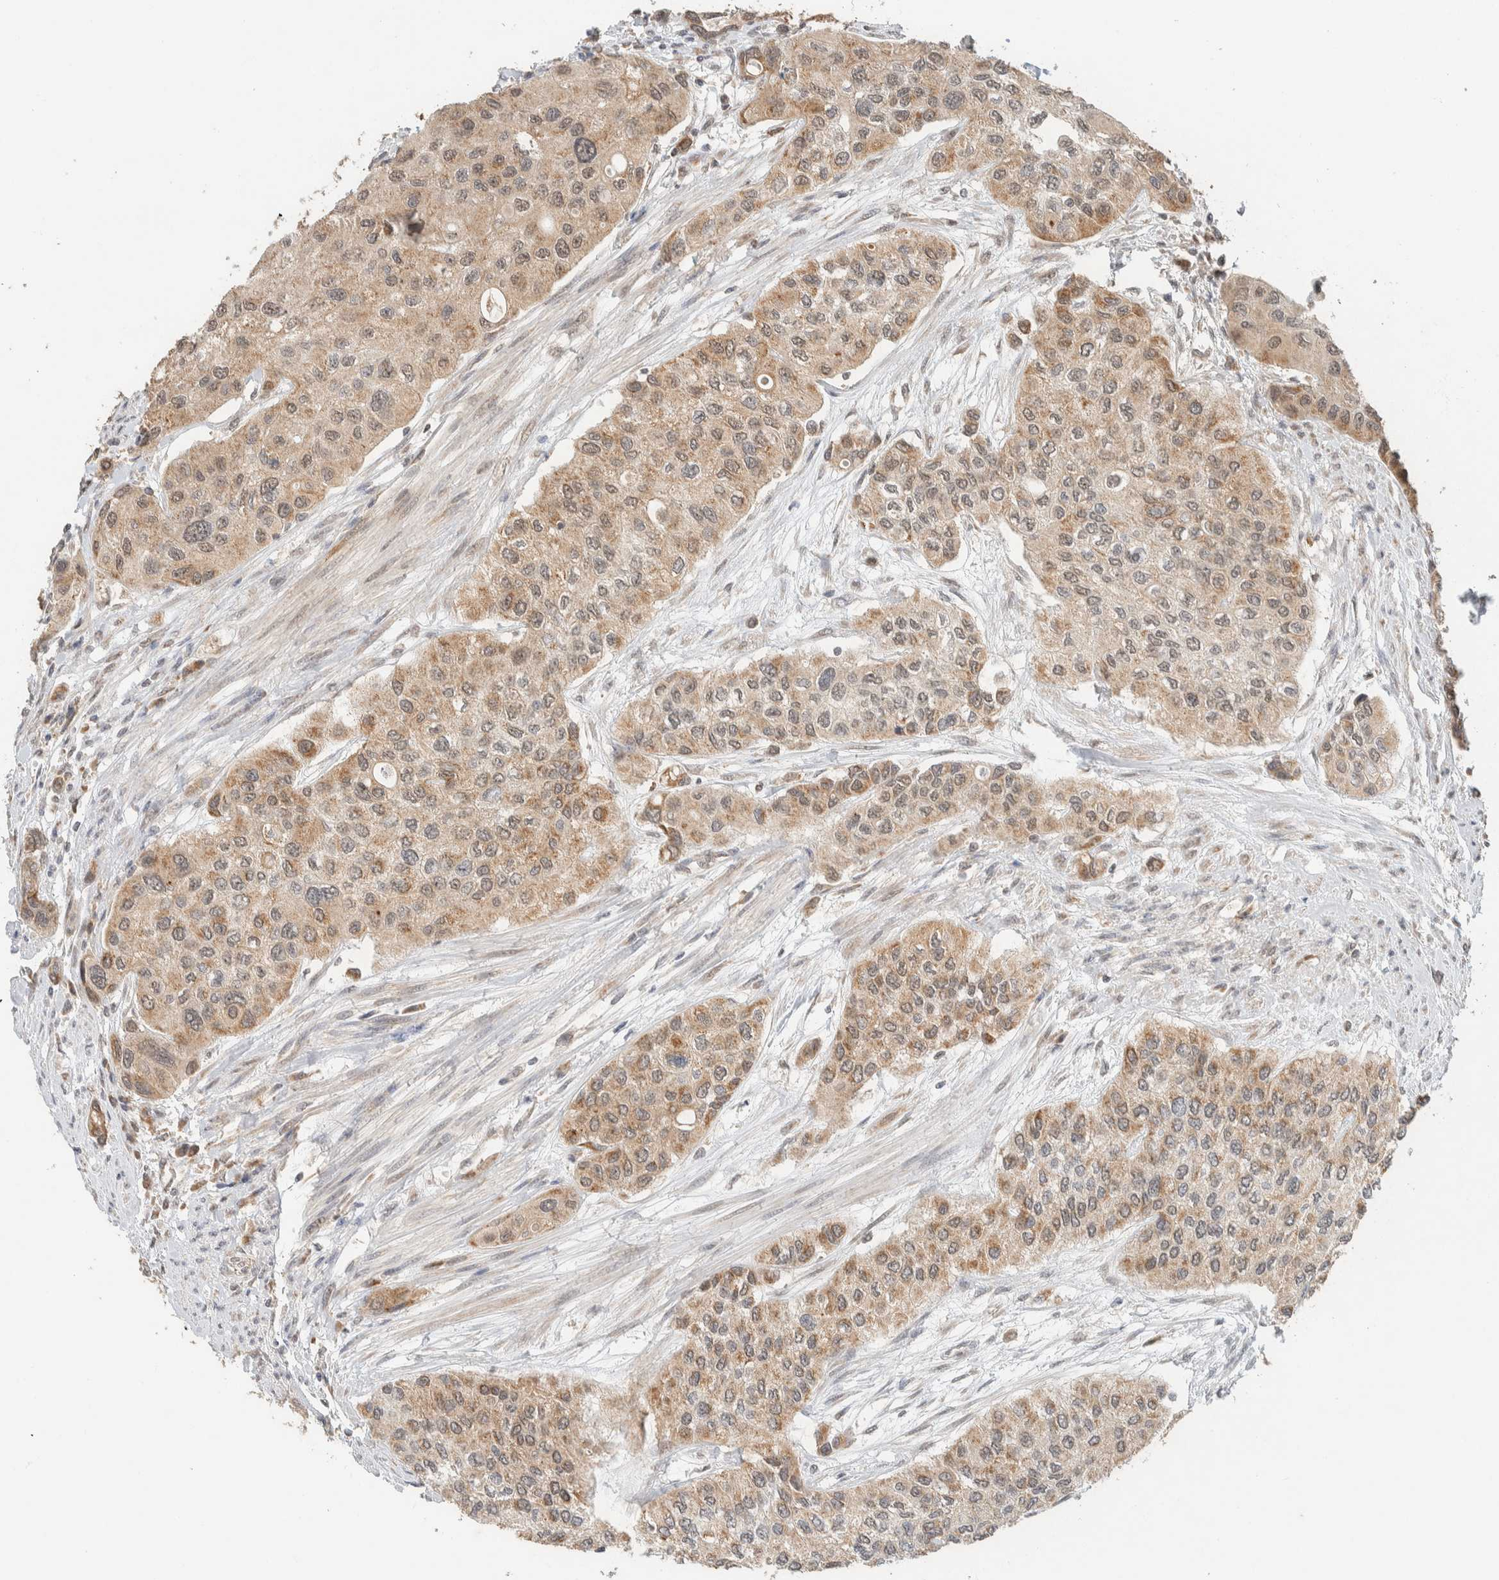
{"staining": {"intensity": "moderate", "quantity": ">75%", "location": "cytoplasmic/membranous"}, "tissue": "urothelial cancer", "cell_type": "Tumor cells", "image_type": "cancer", "snomed": [{"axis": "morphology", "description": "Urothelial carcinoma, High grade"}, {"axis": "topography", "description": "Urinary bladder"}], "caption": "Human urothelial carcinoma (high-grade) stained for a protein (brown) shows moderate cytoplasmic/membranous positive staining in about >75% of tumor cells.", "gene": "MRPL41", "patient": {"sex": "female", "age": 56}}